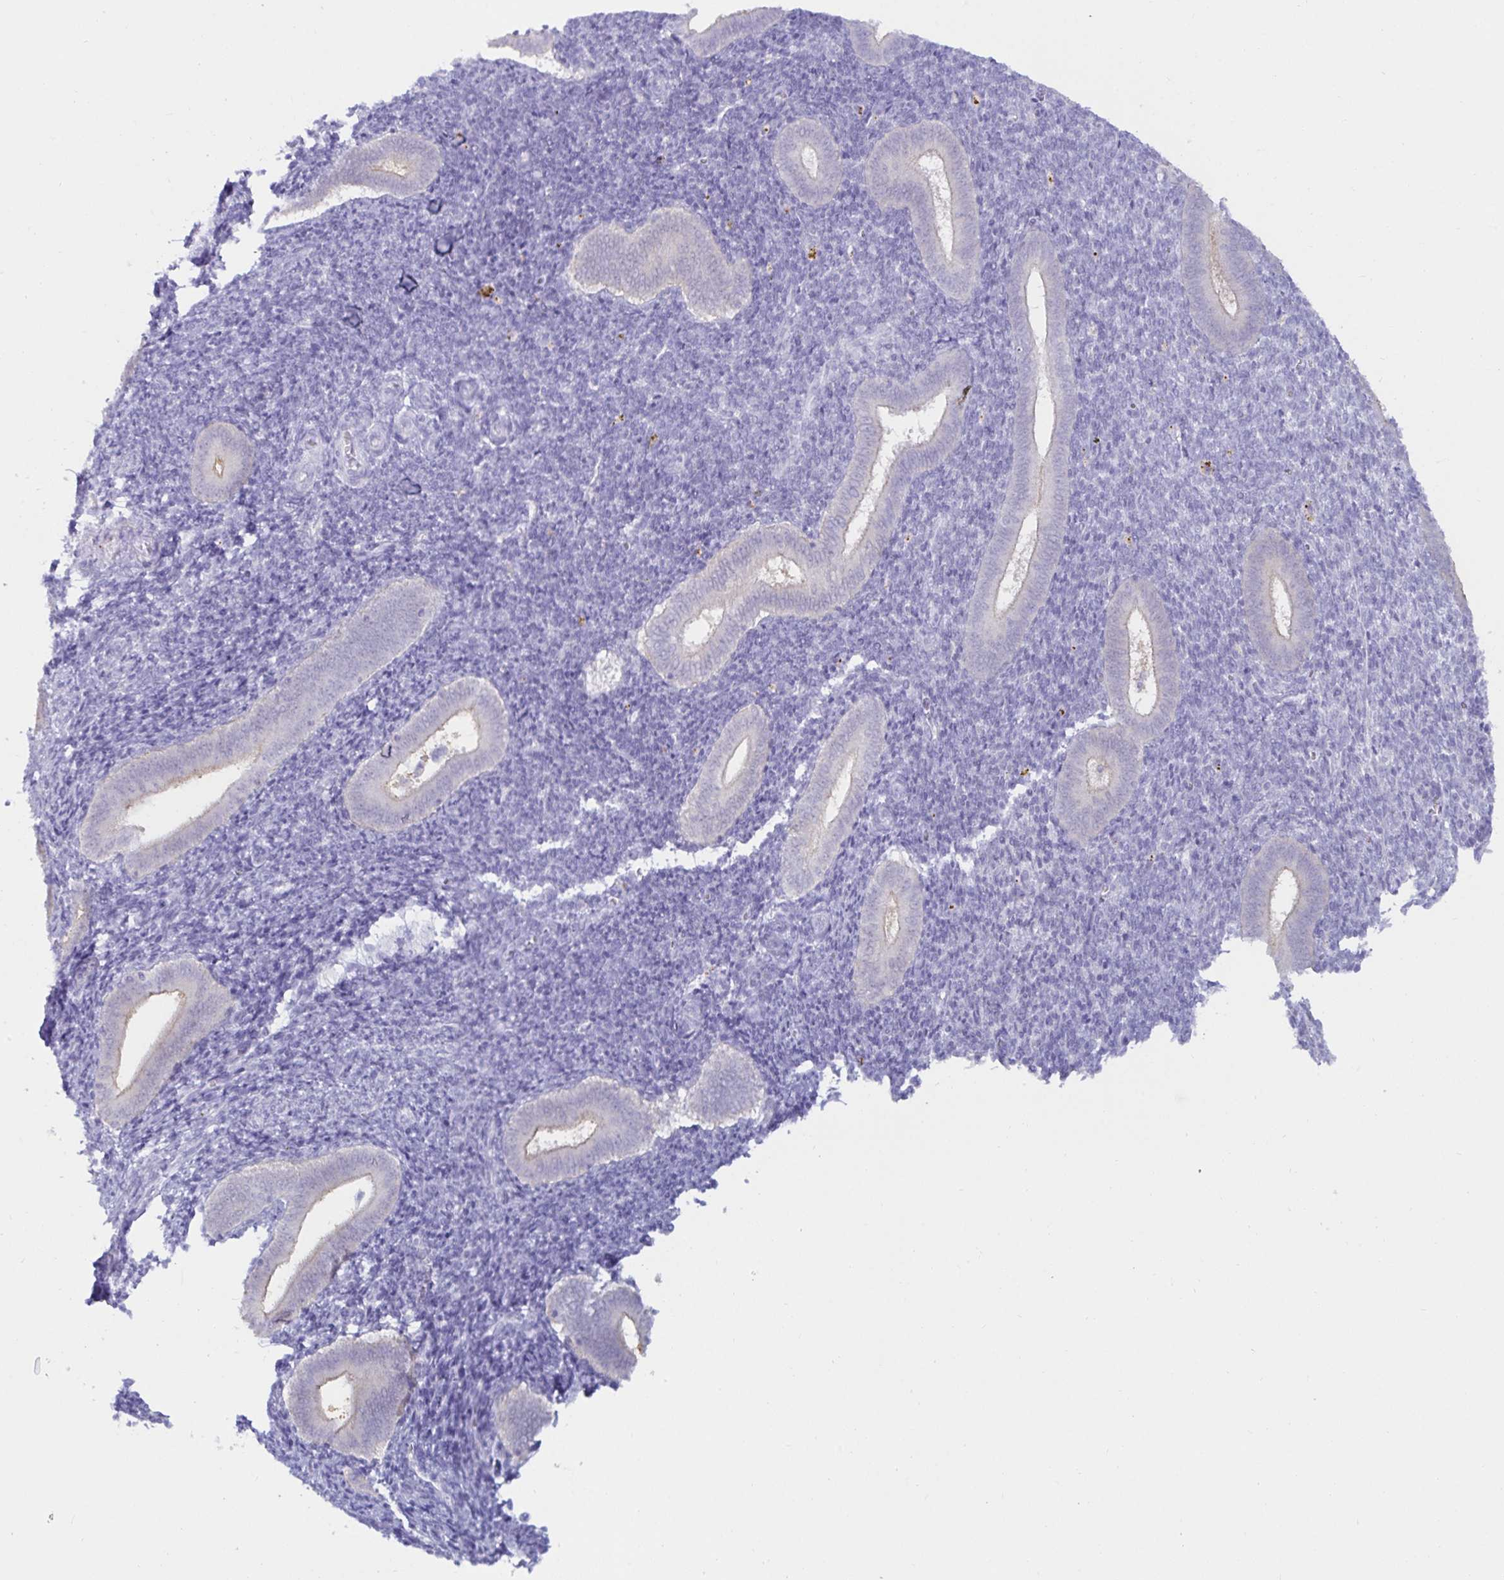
{"staining": {"intensity": "negative", "quantity": "none", "location": "none"}, "tissue": "endometrium", "cell_type": "Cells in endometrial stroma", "image_type": "normal", "snomed": [{"axis": "morphology", "description": "Normal tissue, NOS"}, {"axis": "topography", "description": "Endometrium"}], "caption": "There is no significant staining in cells in endometrial stroma of endometrium. (Immunohistochemistry (ihc), brightfield microscopy, high magnification).", "gene": "MON2", "patient": {"sex": "female", "age": 25}}